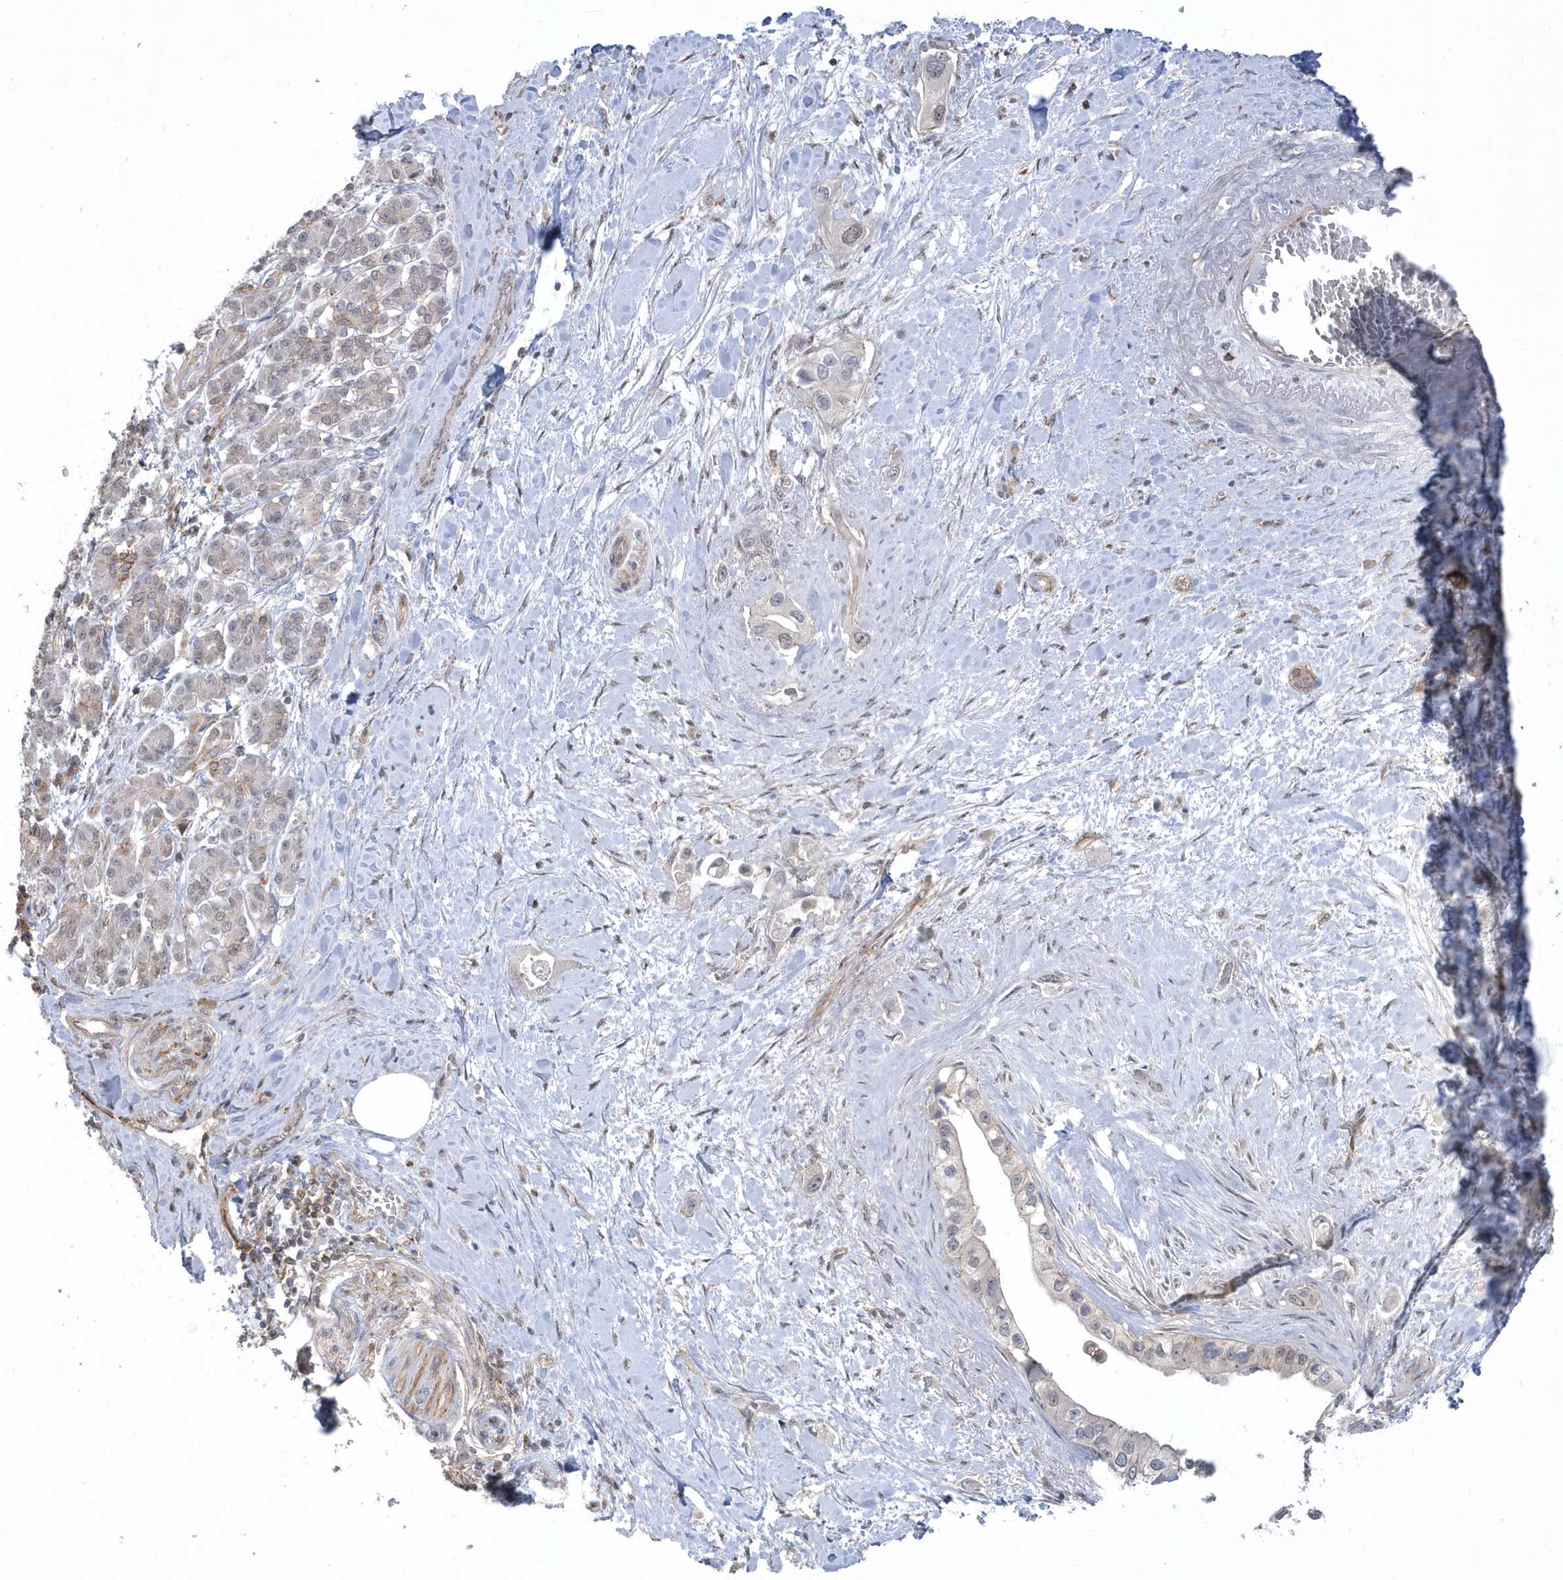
{"staining": {"intensity": "negative", "quantity": "none", "location": "none"}, "tissue": "pancreatic cancer", "cell_type": "Tumor cells", "image_type": "cancer", "snomed": [{"axis": "morphology", "description": "Inflammation, NOS"}, {"axis": "morphology", "description": "Adenocarcinoma, NOS"}, {"axis": "topography", "description": "Pancreas"}], "caption": "Adenocarcinoma (pancreatic) was stained to show a protein in brown. There is no significant expression in tumor cells.", "gene": "CRIP3", "patient": {"sex": "female", "age": 56}}